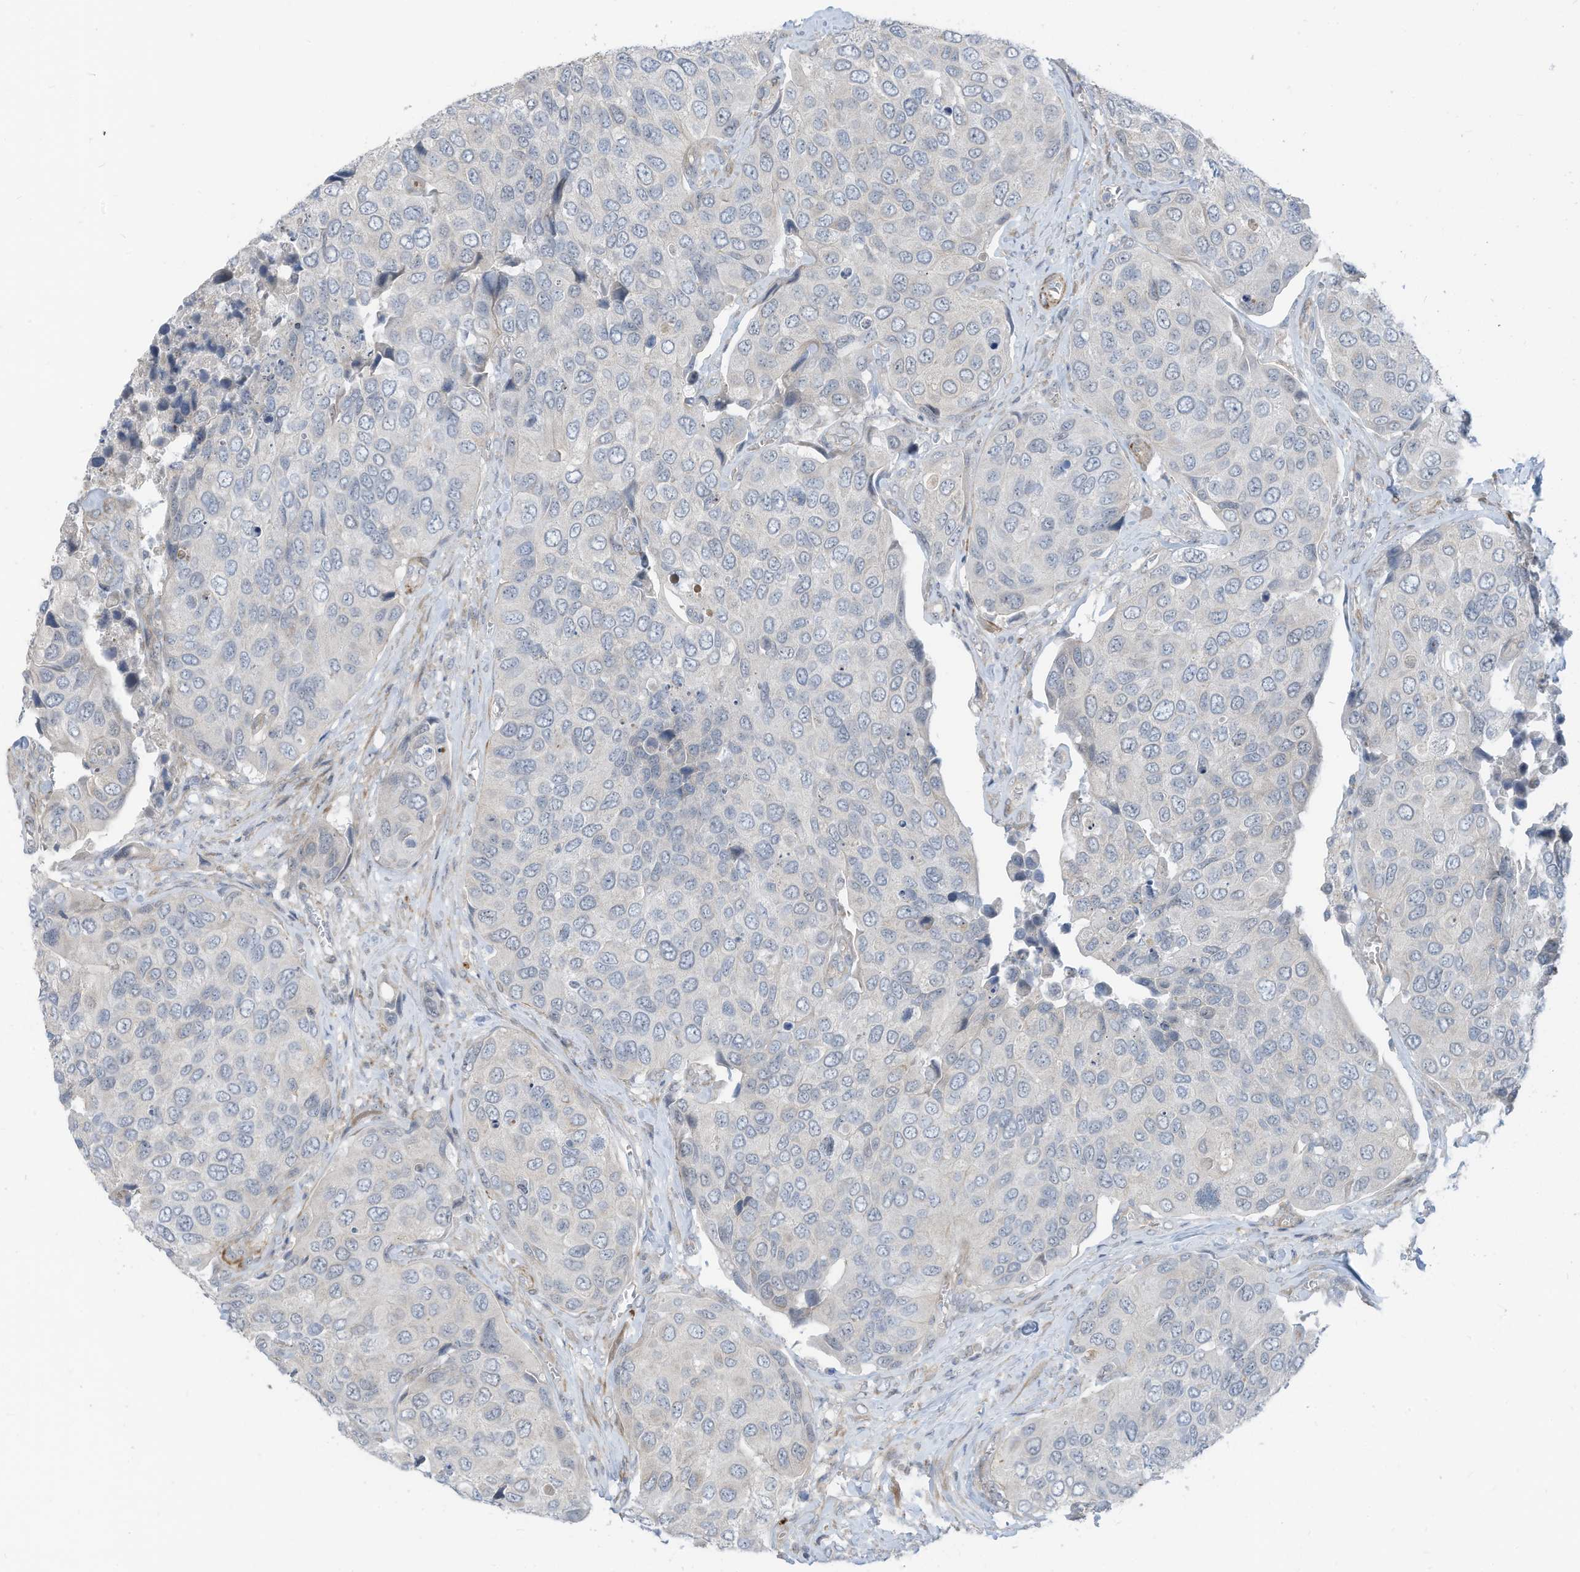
{"staining": {"intensity": "negative", "quantity": "none", "location": "none"}, "tissue": "urothelial cancer", "cell_type": "Tumor cells", "image_type": "cancer", "snomed": [{"axis": "morphology", "description": "Urothelial carcinoma, High grade"}, {"axis": "topography", "description": "Urinary bladder"}], "caption": "Immunohistochemistry of high-grade urothelial carcinoma displays no expression in tumor cells.", "gene": "GPATCH3", "patient": {"sex": "male", "age": 74}}